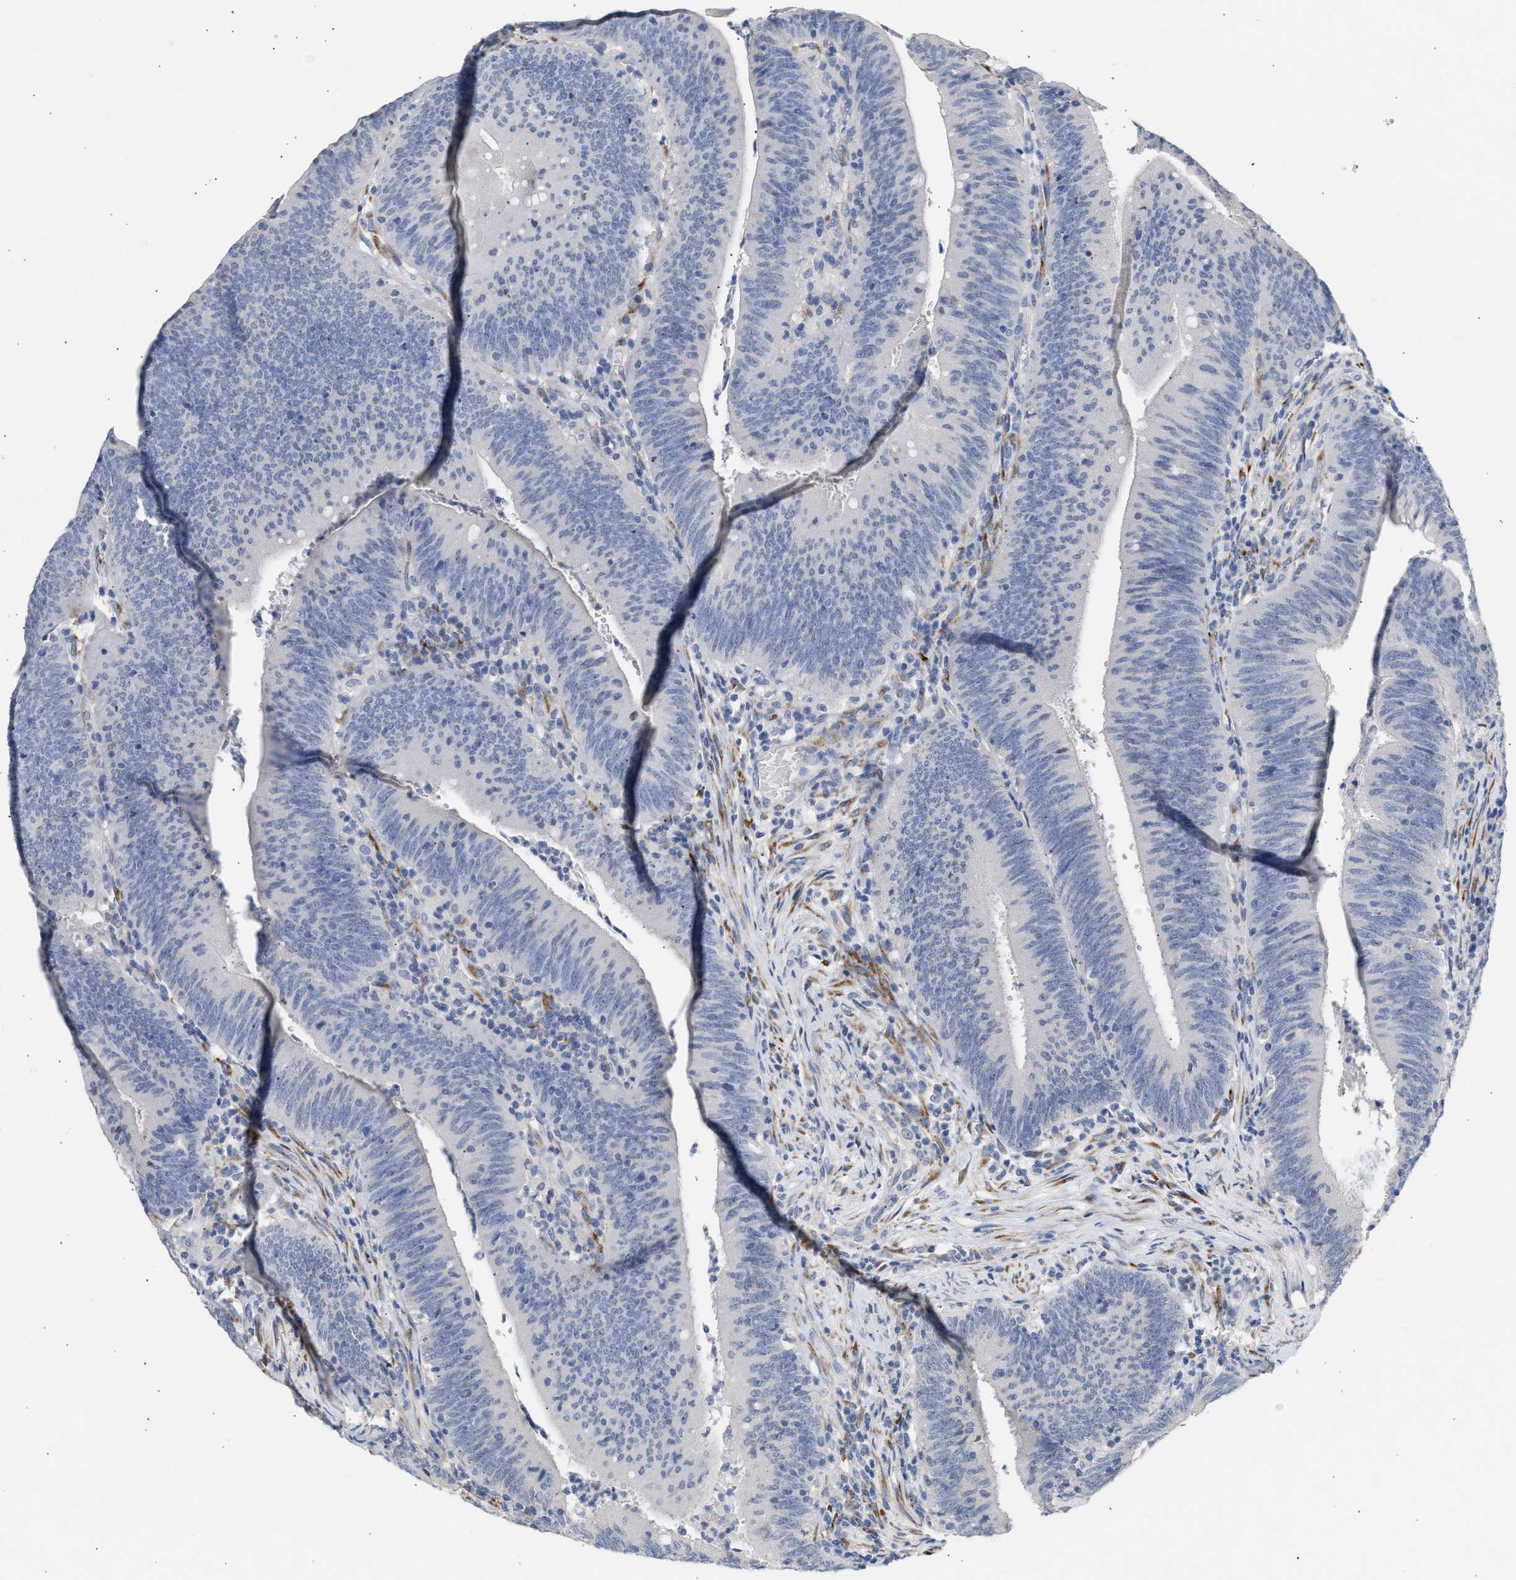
{"staining": {"intensity": "negative", "quantity": "none", "location": "none"}, "tissue": "colorectal cancer", "cell_type": "Tumor cells", "image_type": "cancer", "snomed": [{"axis": "morphology", "description": "Normal tissue, NOS"}, {"axis": "morphology", "description": "Adenocarcinoma, NOS"}, {"axis": "topography", "description": "Rectum"}], "caption": "Tumor cells show no significant expression in colorectal cancer.", "gene": "SELENOM", "patient": {"sex": "female", "age": 66}}